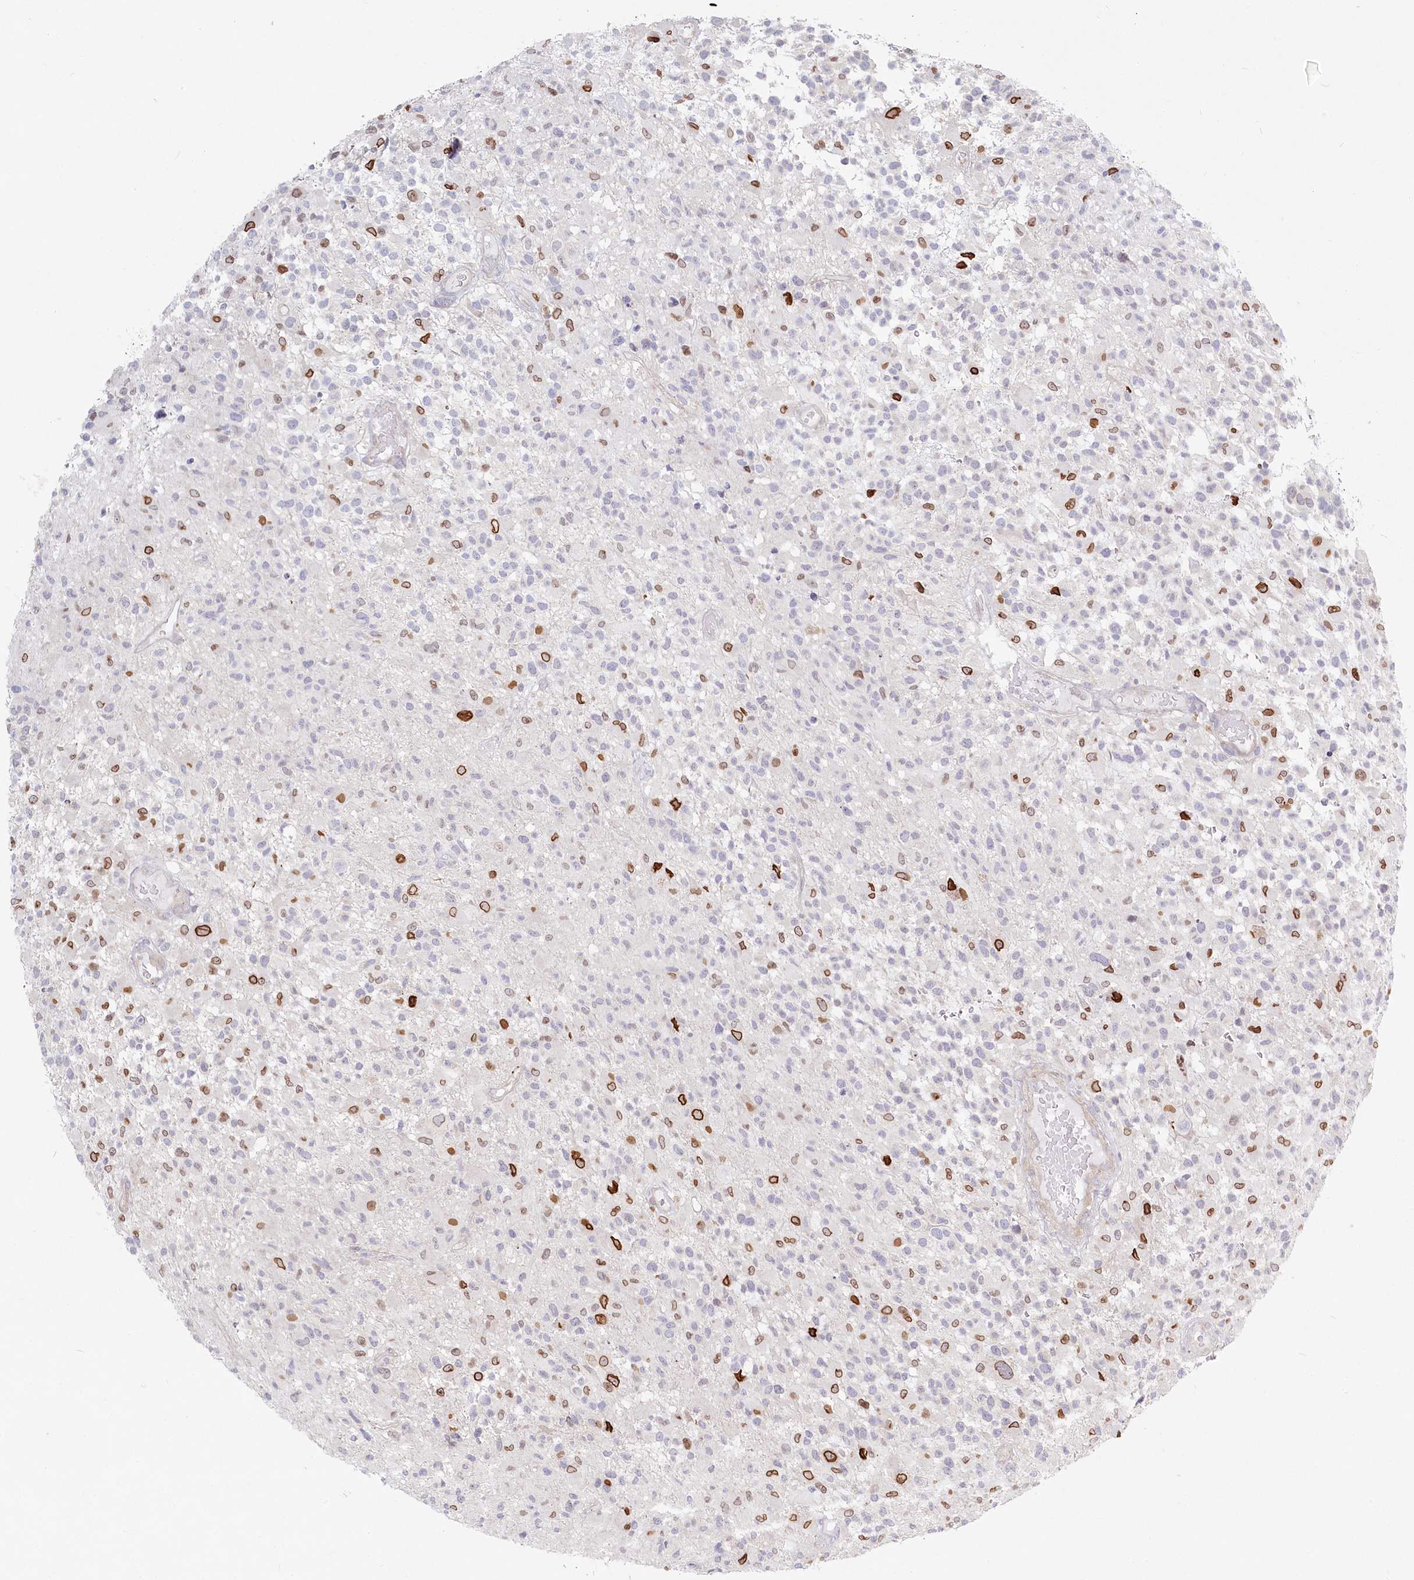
{"staining": {"intensity": "moderate", "quantity": "<25%", "location": "cytoplasmic/membranous,nuclear"}, "tissue": "glioma", "cell_type": "Tumor cells", "image_type": "cancer", "snomed": [{"axis": "morphology", "description": "Glioma, malignant, High grade"}, {"axis": "morphology", "description": "Glioblastoma, NOS"}, {"axis": "topography", "description": "Brain"}], "caption": "Immunohistochemical staining of human glioma demonstrates low levels of moderate cytoplasmic/membranous and nuclear protein expression in approximately <25% of tumor cells.", "gene": "SPINK13", "patient": {"sex": "male", "age": 60}}